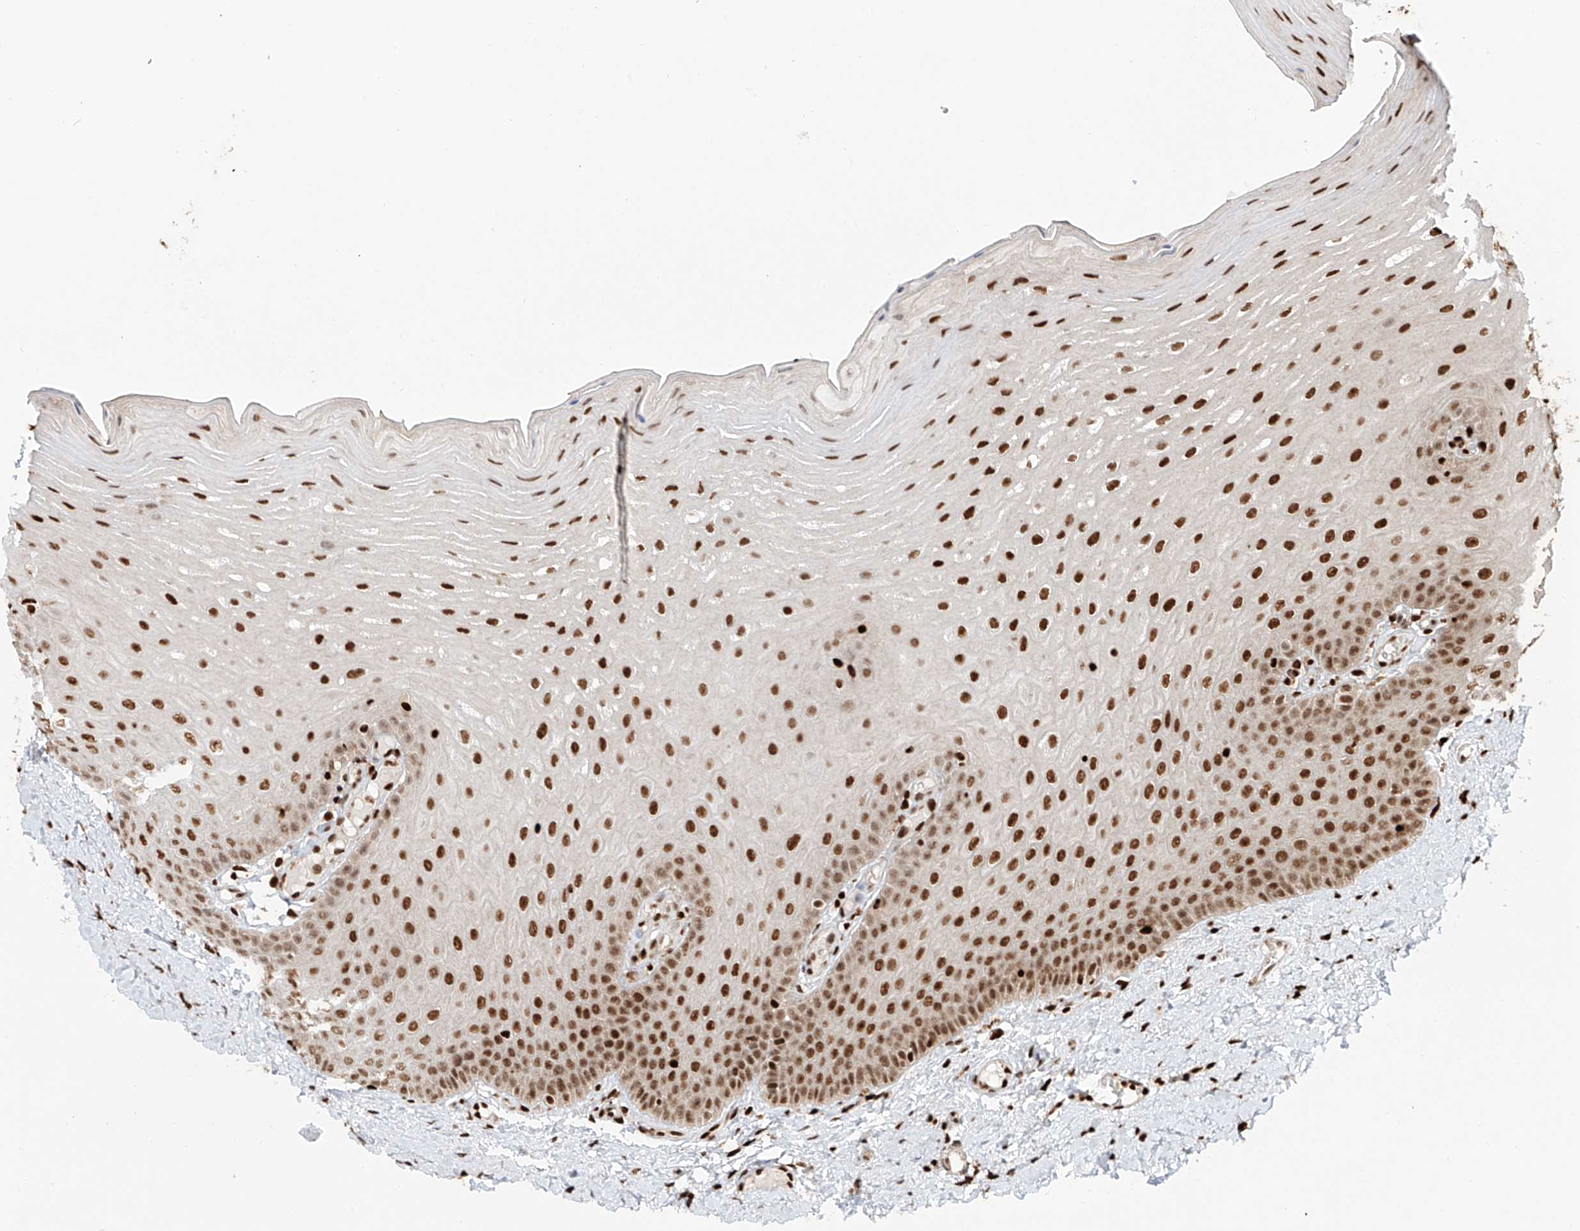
{"staining": {"intensity": "strong", "quantity": "25%-75%", "location": "nuclear"}, "tissue": "oral mucosa", "cell_type": "Squamous epithelial cells", "image_type": "normal", "snomed": [{"axis": "morphology", "description": "Normal tissue, NOS"}, {"axis": "topography", "description": "Oral tissue"}], "caption": "Oral mucosa stained with IHC shows strong nuclear staining in about 25%-75% of squamous epithelial cells.", "gene": "DZIP1L", "patient": {"sex": "female", "age": 39}}